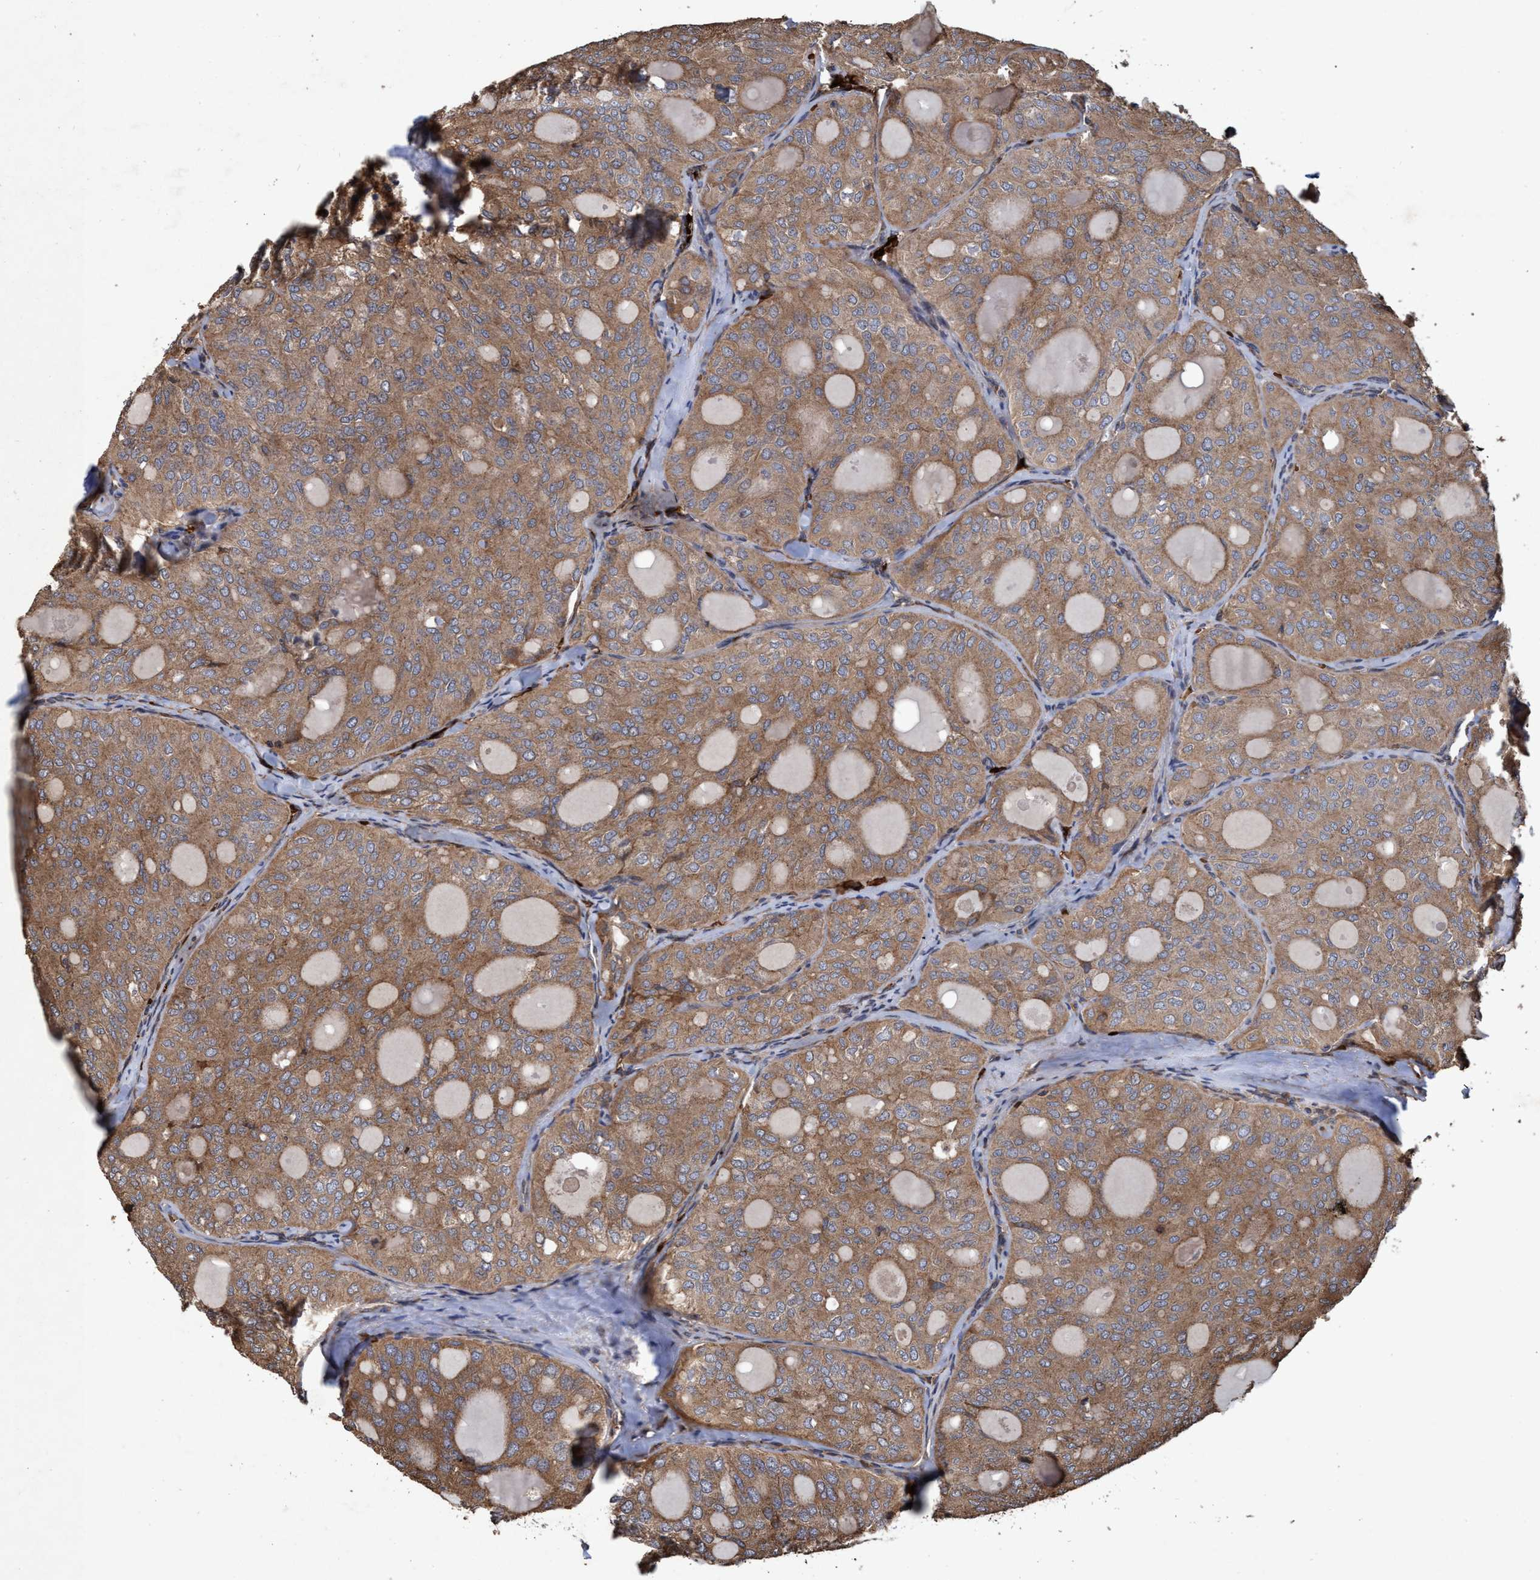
{"staining": {"intensity": "moderate", "quantity": ">75%", "location": "cytoplasmic/membranous"}, "tissue": "thyroid cancer", "cell_type": "Tumor cells", "image_type": "cancer", "snomed": [{"axis": "morphology", "description": "Follicular adenoma carcinoma, NOS"}, {"axis": "topography", "description": "Thyroid gland"}], "caption": "Moderate cytoplasmic/membranous positivity for a protein is identified in approximately >75% of tumor cells of thyroid cancer using immunohistochemistry.", "gene": "CHMP6", "patient": {"sex": "male", "age": 75}}